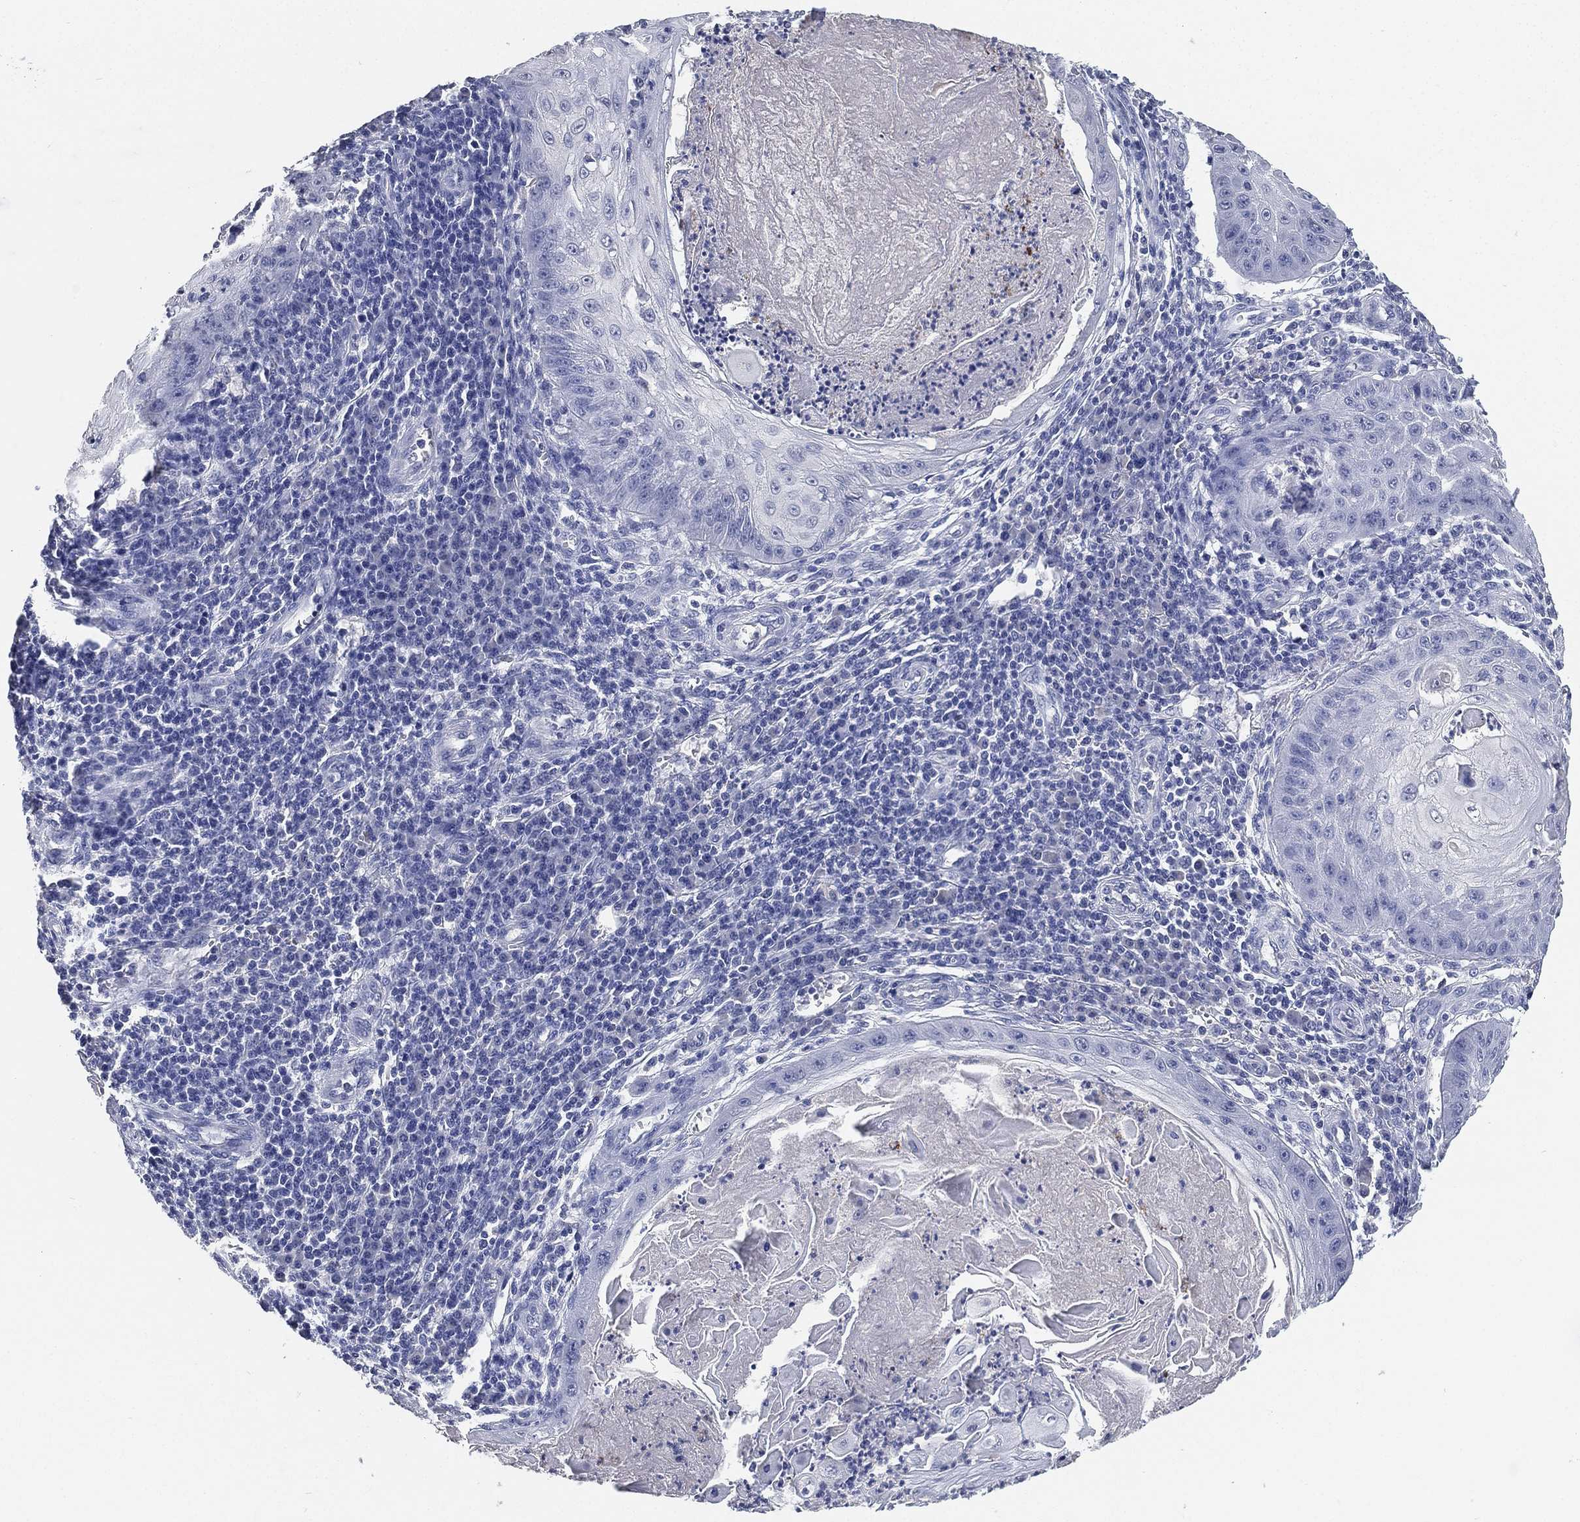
{"staining": {"intensity": "negative", "quantity": "none", "location": "none"}, "tissue": "skin cancer", "cell_type": "Tumor cells", "image_type": "cancer", "snomed": [{"axis": "morphology", "description": "Squamous cell carcinoma, NOS"}, {"axis": "topography", "description": "Skin"}], "caption": "IHC of human squamous cell carcinoma (skin) shows no staining in tumor cells.", "gene": "IYD", "patient": {"sex": "male", "age": 70}}